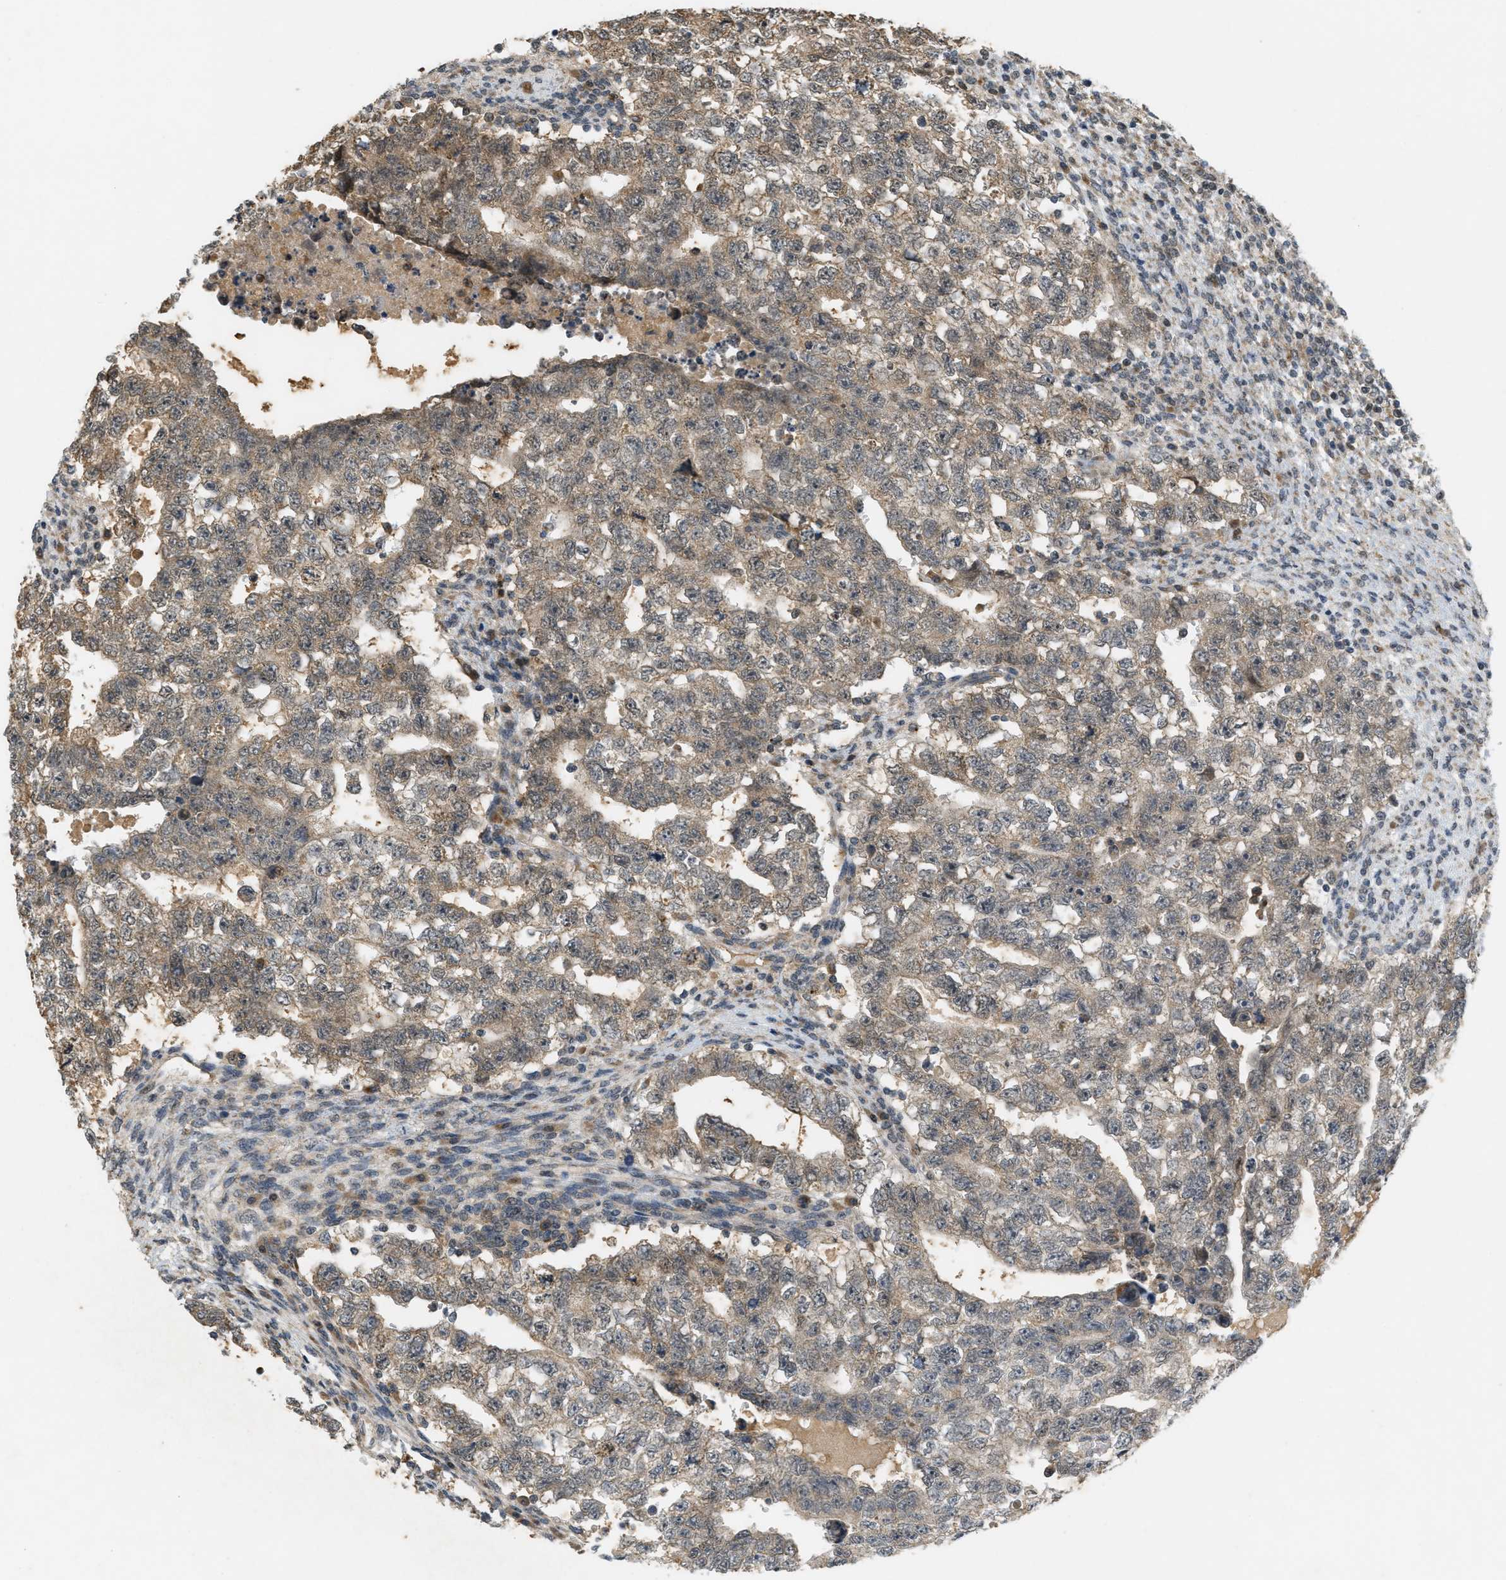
{"staining": {"intensity": "weak", "quantity": "25%-75%", "location": "cytoplasmic/membranous"}, "tissue": "testis cancer", "cell_type": "Tumor cells", "image_type": "cancer", "snomed": [{"axis": "morphology", "description": "Seminoma, NOS"}, {"axis": "morphology", "description": "Carcinoma, Embryonal, NOS"}, {"axis": "topography", "description": "Testis"}], "caption": "Protein expression analysis of testis cancer displays weak cytoplasmic/membranous expression in approximately 25%-75% of tumor cells.", "gene": "PRKD1", "patient": {"sex": "male", "age": 38}}